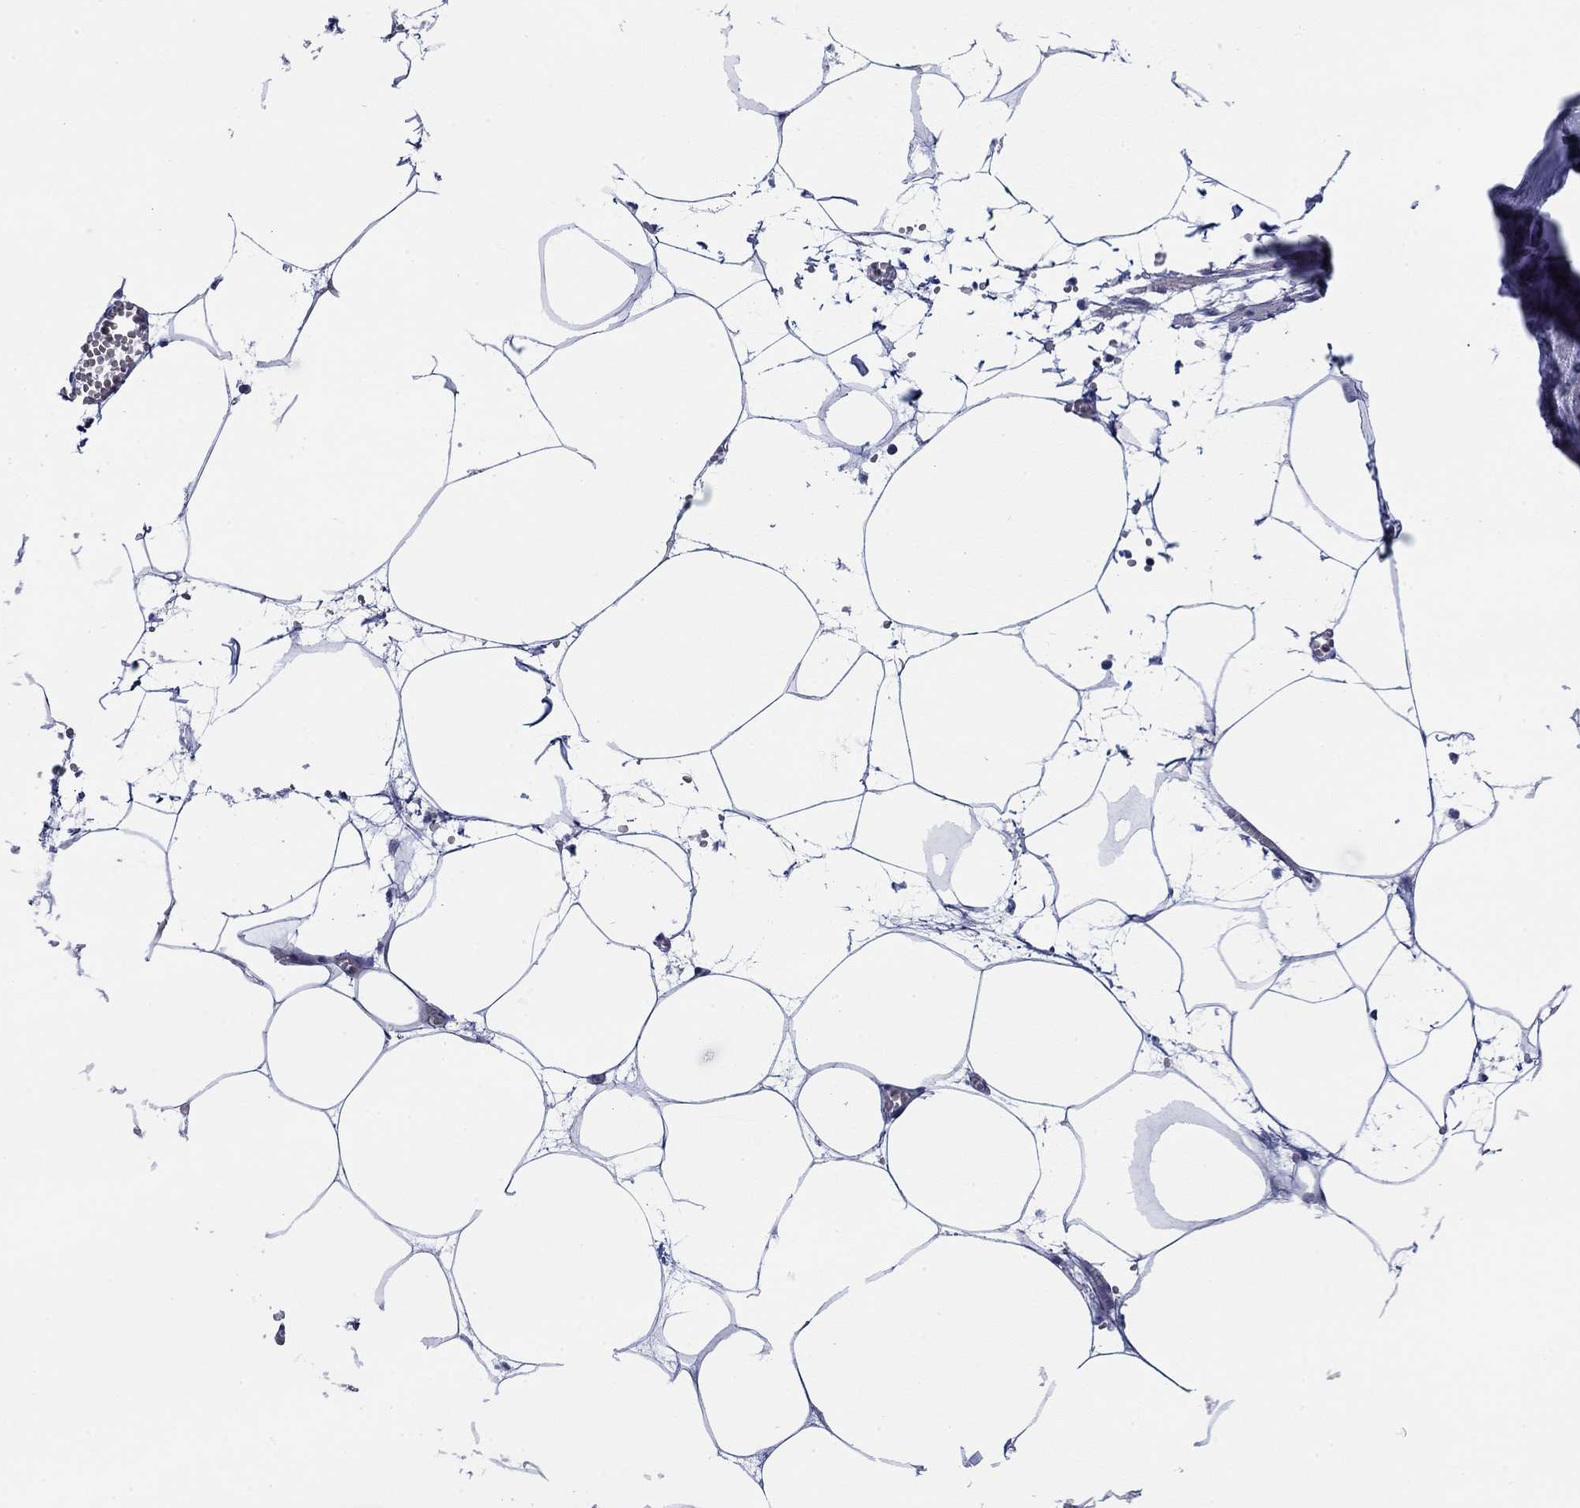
{"staining": {"intensity": "negative", "quantity": "none", "location": "none"}, "tissue": "adipose tissue", "cell_type": "Adipocytes", "image_type": "normal", "snomed": [{"axis": "morphology", "description": "Normal tissue, NOS"}, {"axis": "topography", "description": "Adipose tissue"}, {"axis": "topography", "description": "Pancreas"}, {"axis": "topography", "description": "Peripheral nerve tissue"}], "caption": "Immunohistochemistry (IHC) photomicrograph of normal adipose tissue: human adipose tissue stained with DAB (3,3'-diaminobenzidine) demonstrates no significant protein expression in adipocytes.", "gene": "SVEP1", "patient": {"sex": "female", "age": 58}}